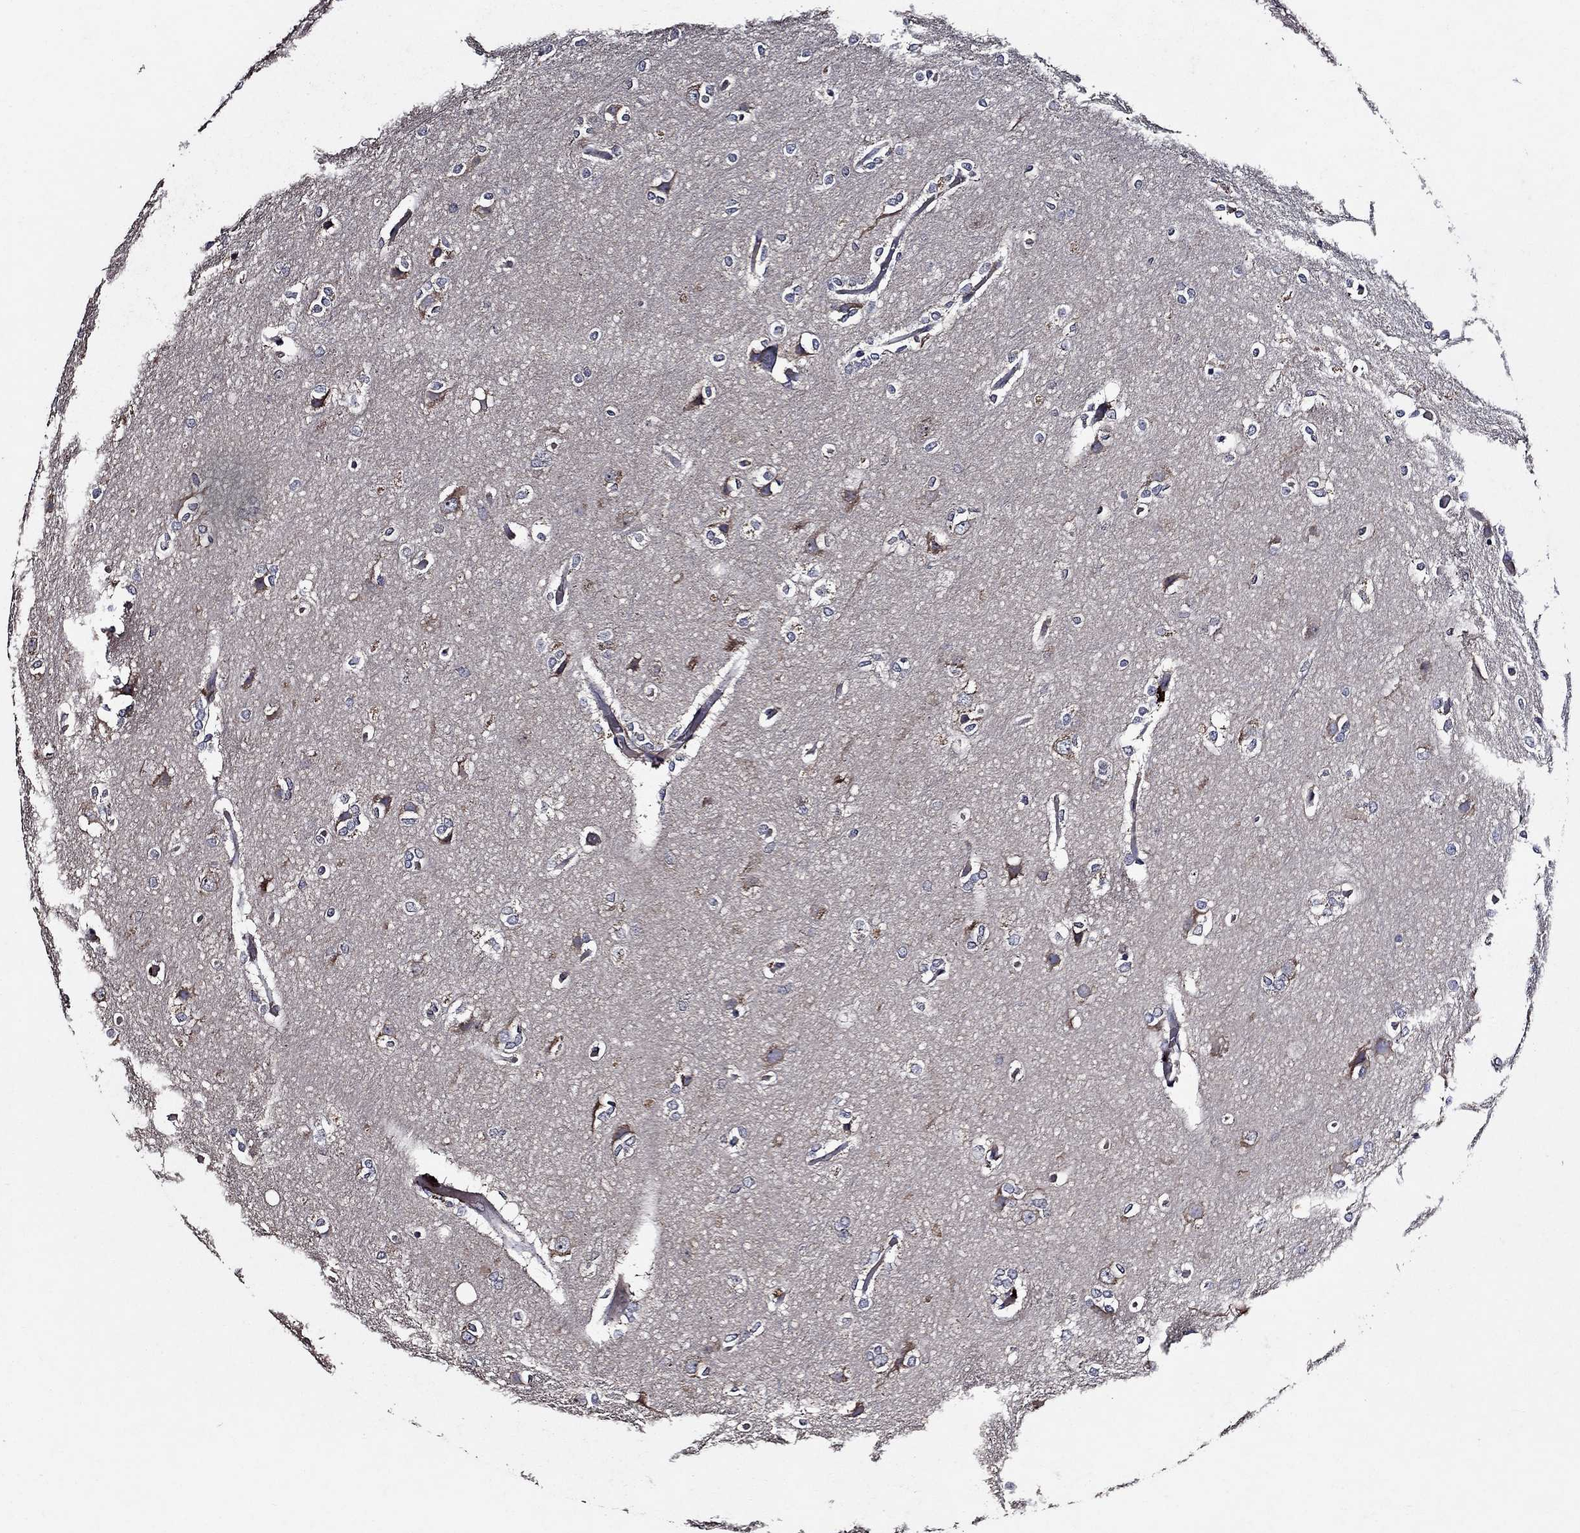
{"staining": {"intensity": "negative", "quantity": "none", "location": "none"}, "tissue": "glioma", "cell_type": "Tumor cells", "image_type": "cancer", "snomed": [{"axis": "morphology", "description": "Glioma, malignant, High grade"}, {"axis": "topography", "description": "Brain"}], "caption": "High magnification brightfield microscopy of glioma stained with DAB (brown) and counterstained with hematoxylin (blue): tumor cells show no significant expression.", "gene": "HAP1", "patient": {"sex": "female", "age": 61}}